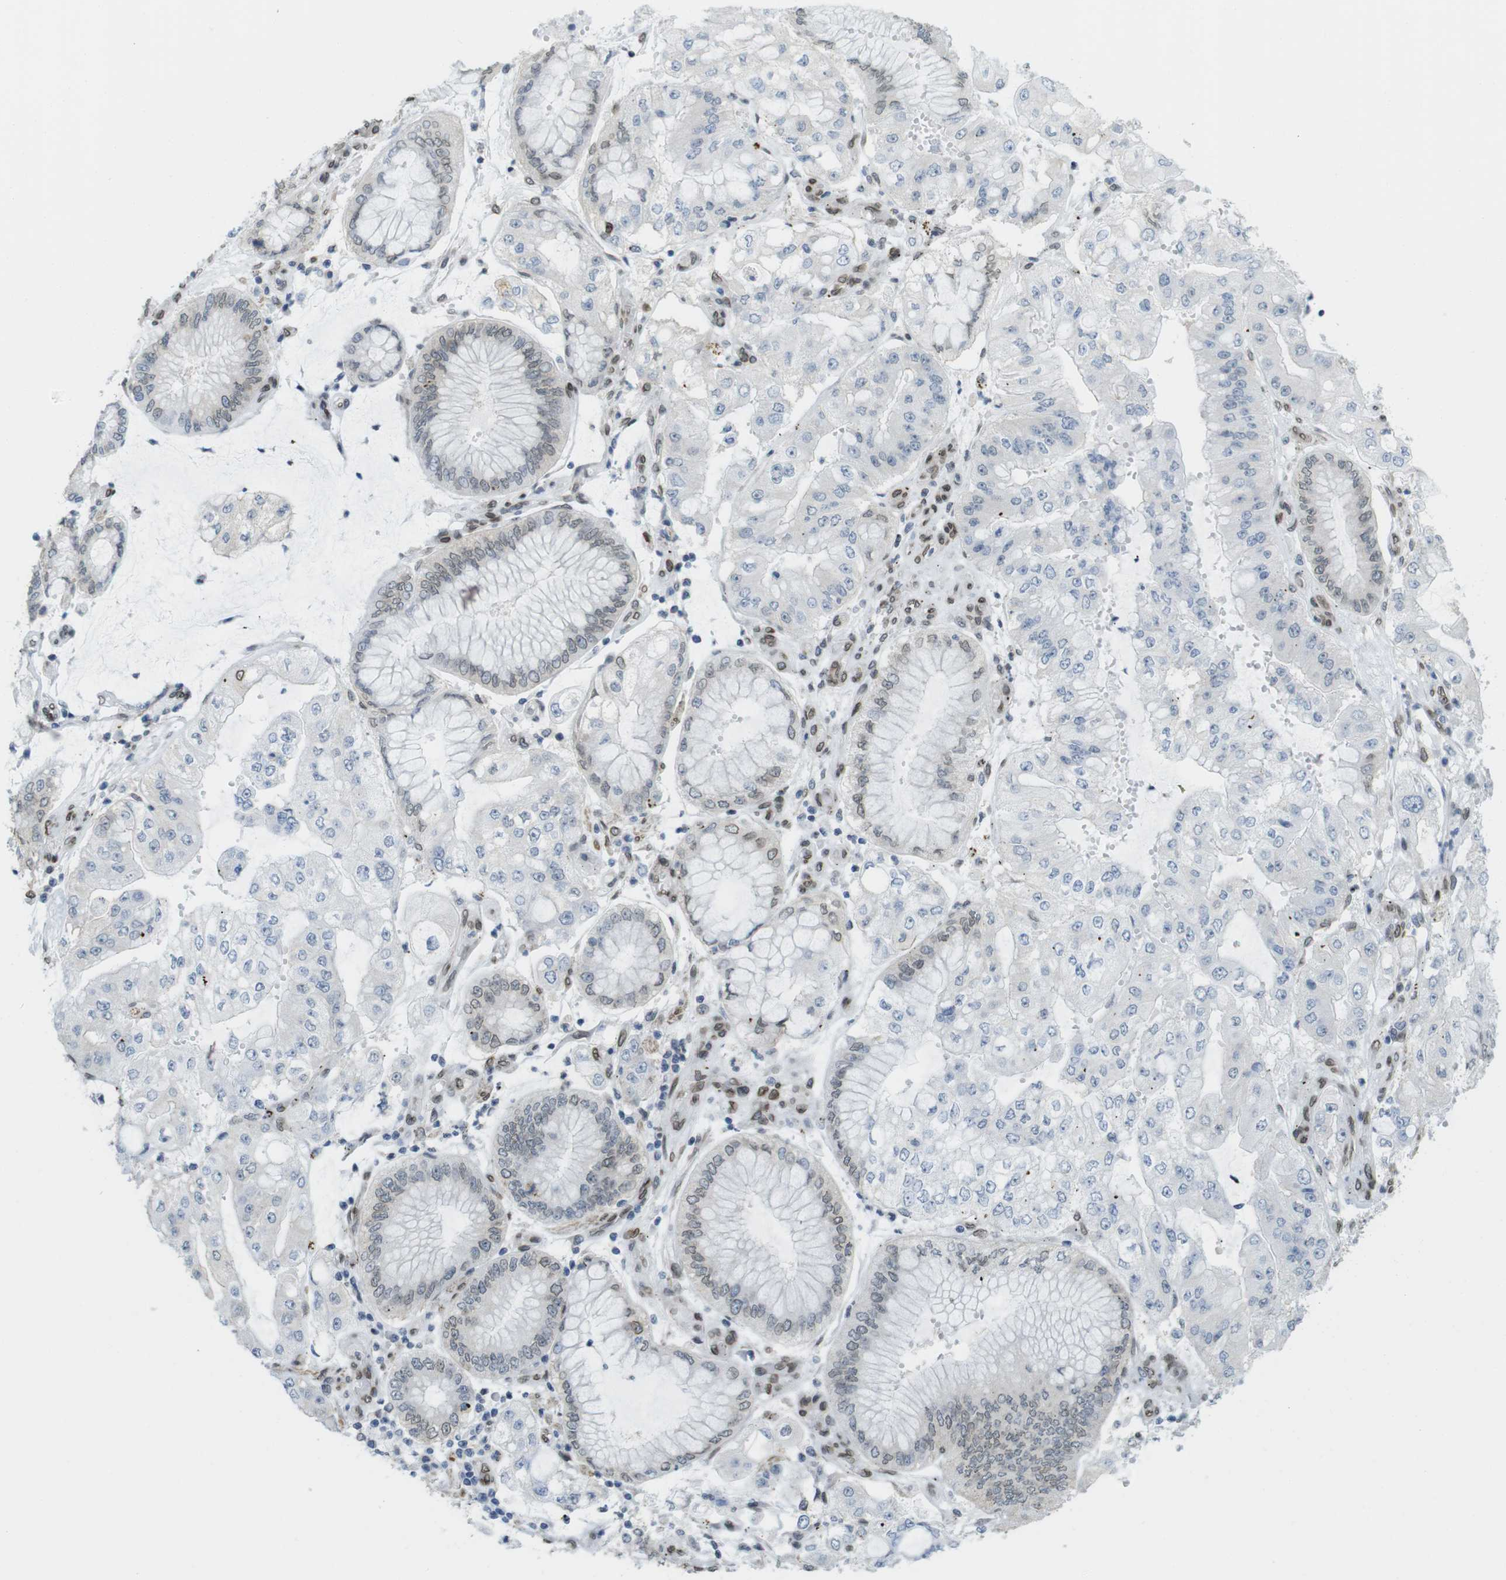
{"staining": {"intensity": "moderate", "quantity": "<25%", "location": "cytoplasmic/membranous,nuclear"}, "tissue": "stomach cancer", "cell_type": "Tumor cells", "image_type": "cancer", "snomed": [{"axis": "morphology", "description": "Adenocarcinoma, NOS"}, {"axis": "topography", "description": "Stomach"}], "caption": "Immunohistochemistry (IHC) staining of stomach cancer (adenocarcinoma), which demonstrates low levels of moderate cytoplasmic/membranous and nuclear staining in approximately <25% of tumor cells indicating moderate cytoplasmic/membranous and nuclear protein staining. The staining was performed using DAB (brown) for protein detection and nuclei were counterstained in hematoxylin (blue).", "gene": "ARL6IP6", "patient": {"sex": "male", "age": 76}}